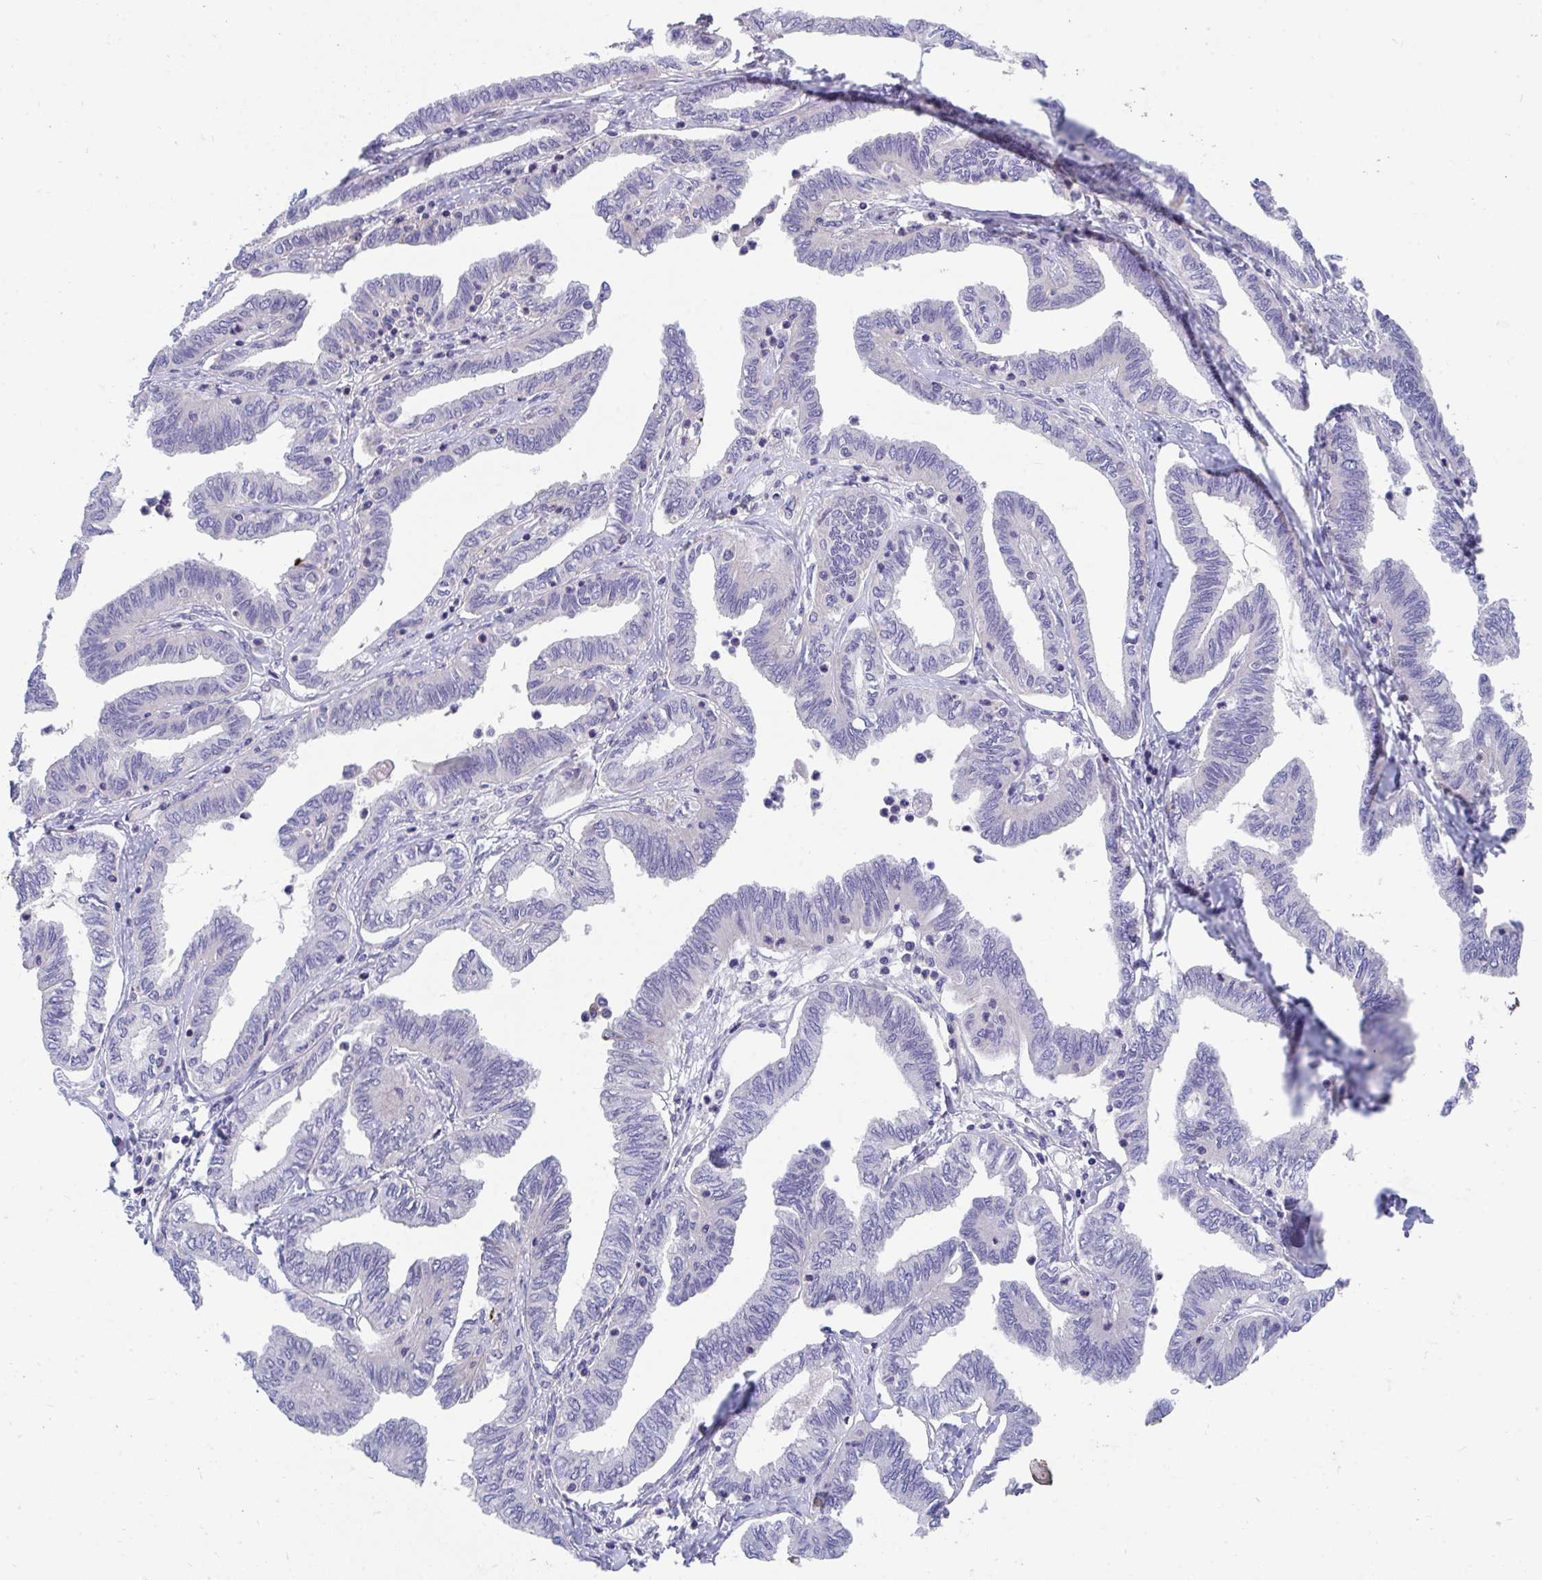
{"staining": {"intensity": "negative", "quantity": "none", "location": "none"}, "tissue": "ovarian cancer", "cell_type": "Tumor cells", "image_type": "cancer", "snomed": [{"axis": "morphology", "description": "Carcinoma, endometroid"}, {"axis": "topography", "description": "Ovary"}], "caption": "Tumor cells are negative for protein expression in human endometroid carcinoma (ovarian).", "gene": "FHIP1B", "patient": {"sex": "female", "age": 70}}